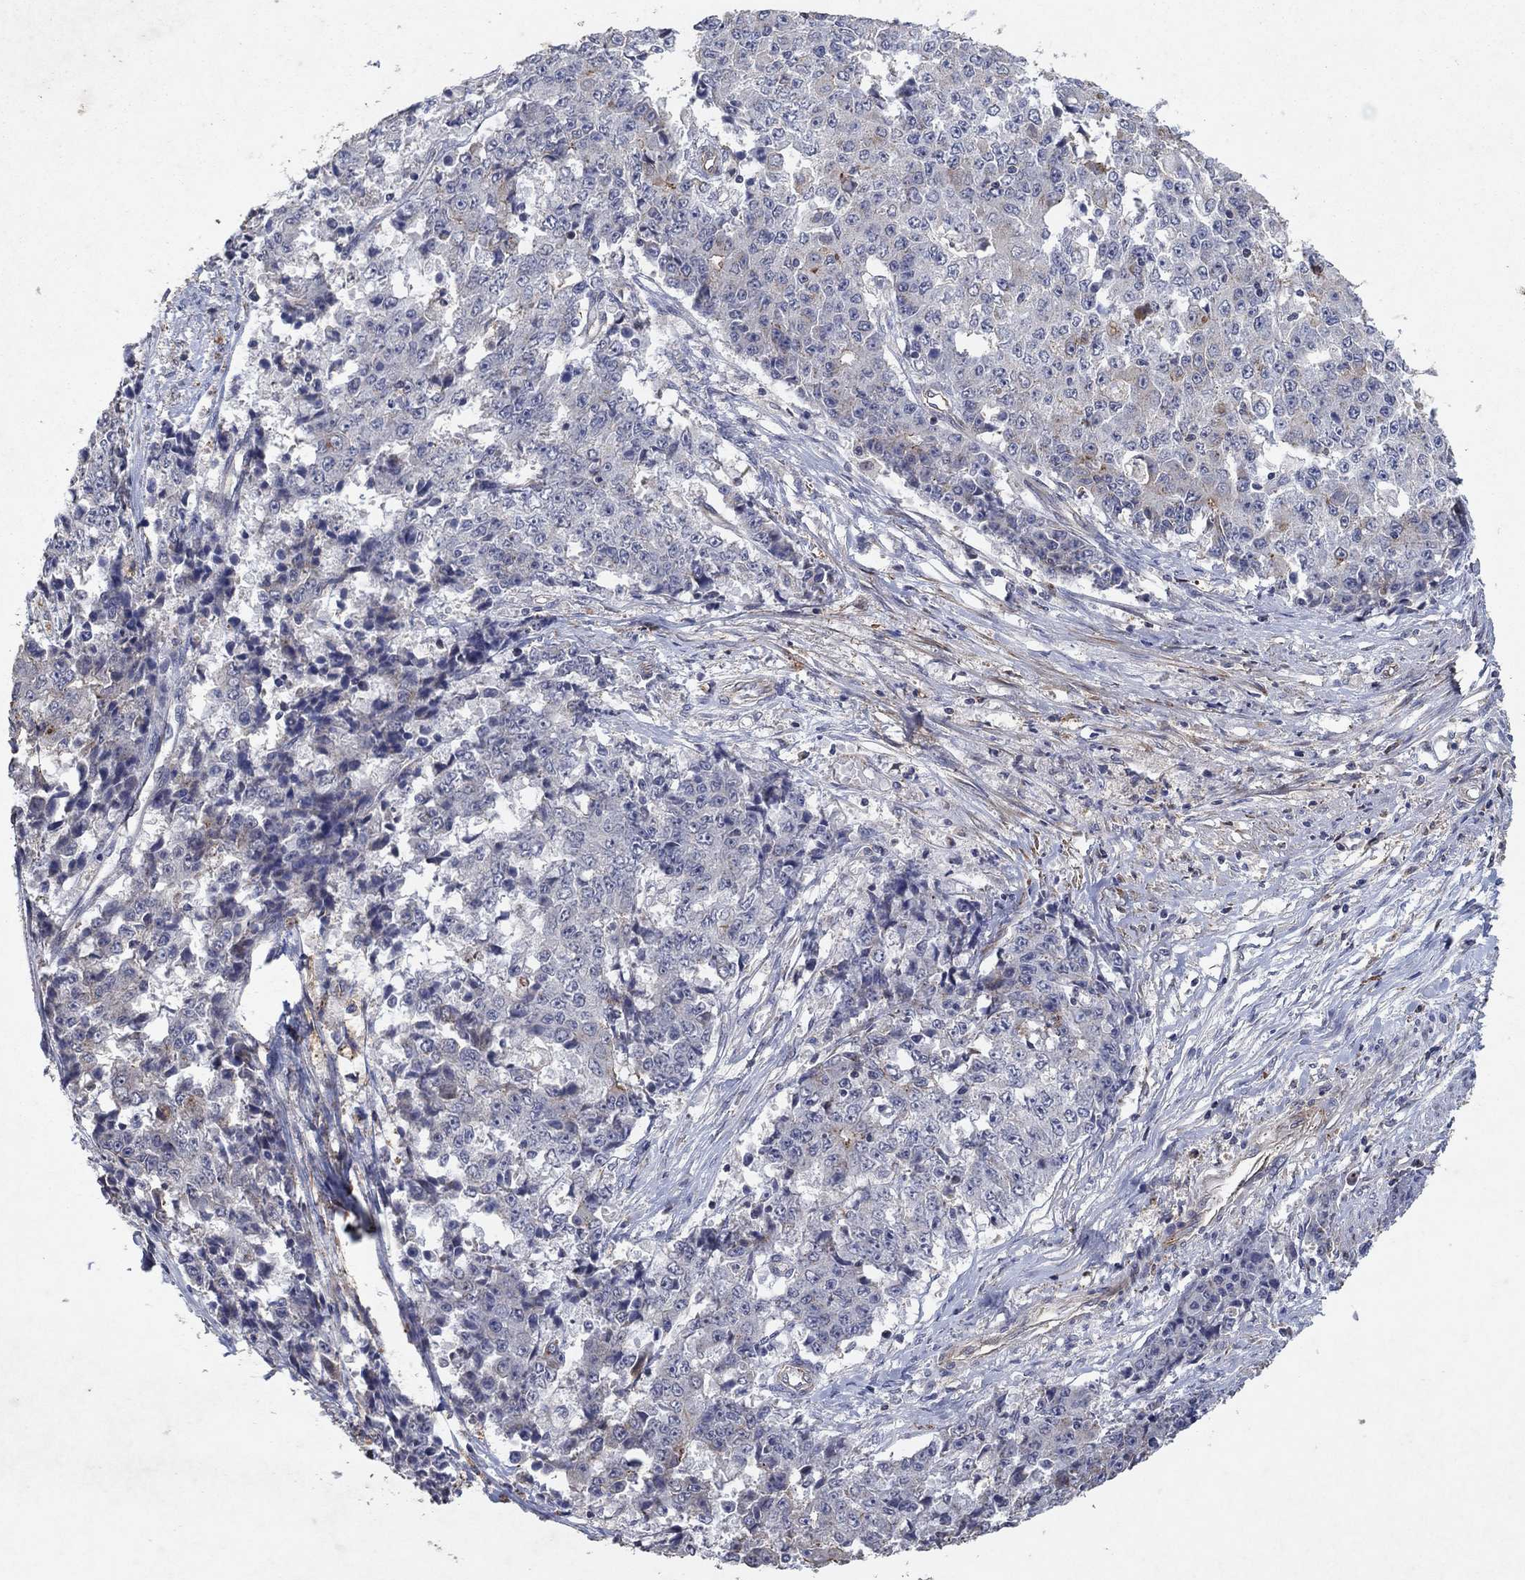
{"staining": {"intensity": "strong", "quantity": "<25%", "location": "cytoplasmic/membranous"}, "tissue": "ovarian cancer", "cell_type": "Tumor cells", "image_type": "cancer", "snomed": [{"axis": "morphology", "description": "Carcinoma, endometroid"}, {"axis": "topography", "description": "Ovary"}], "caption": "Ovarian cancer (endometroid carcinoma) stained with IHC demonstrates strong cytoplasmic/membranous positivity in approximately <25% of tumor cells. The staining was performed using DAB (3,3'-diaminobenzidine), with brown indicating positive protein expression. Nuclei are stained blue with hematoxylin.", "gene": "FRG1", "patient": {"sex": "female", "age": 42}}